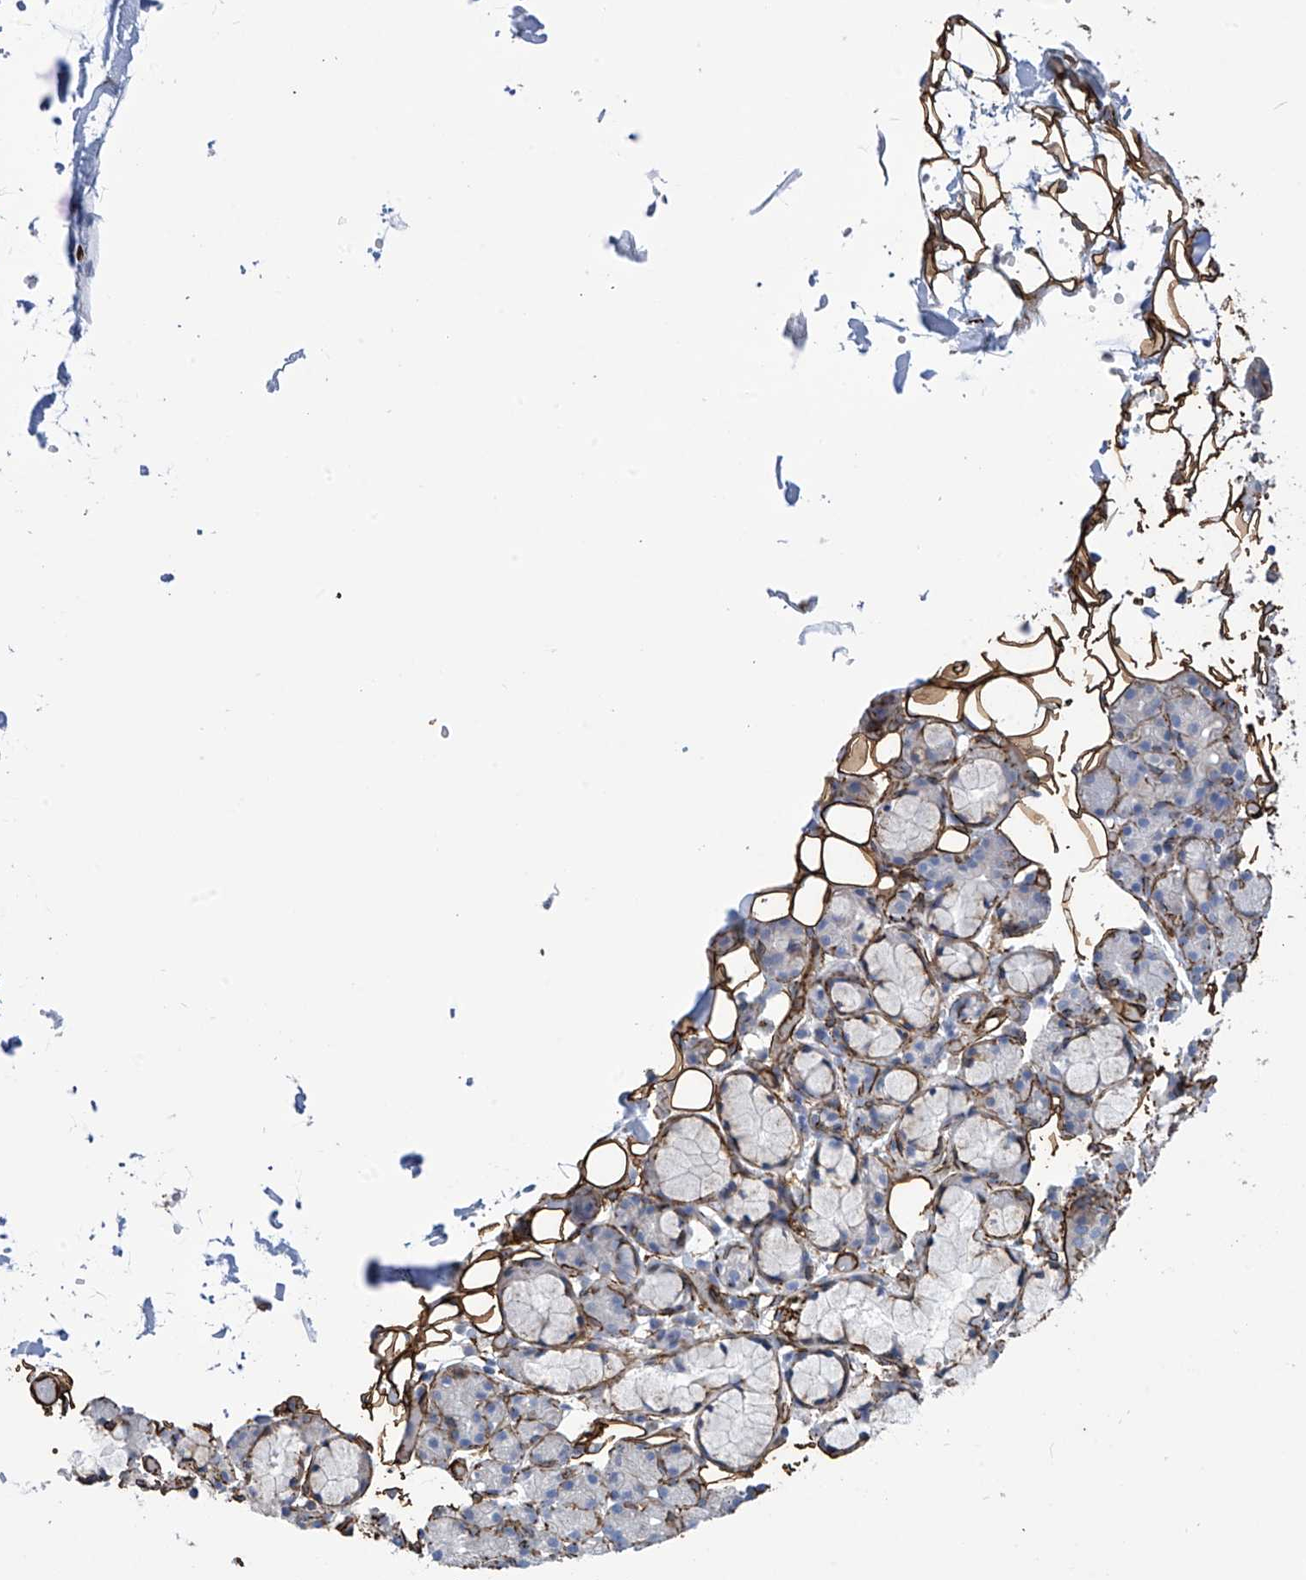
{"staining": {"intensity": "negative", "quantity": "none", "location": "none"}, "tissue": "salivary gland", "cell_type": "Glandular cells", "image_type": "normal", "snomed": [{"axis": "morphology", "description": "Normal tissue, NOS"}, {"axis": "topography", "description": "Salivary gland"}], "caption": "Immunohistochemistry histopathology image of benign human salivary gland stained for a protein (brown), which displays no expression in glandular cells.", "gene": "UBTD1", "patient": {"sex": "male", "age": 63}}